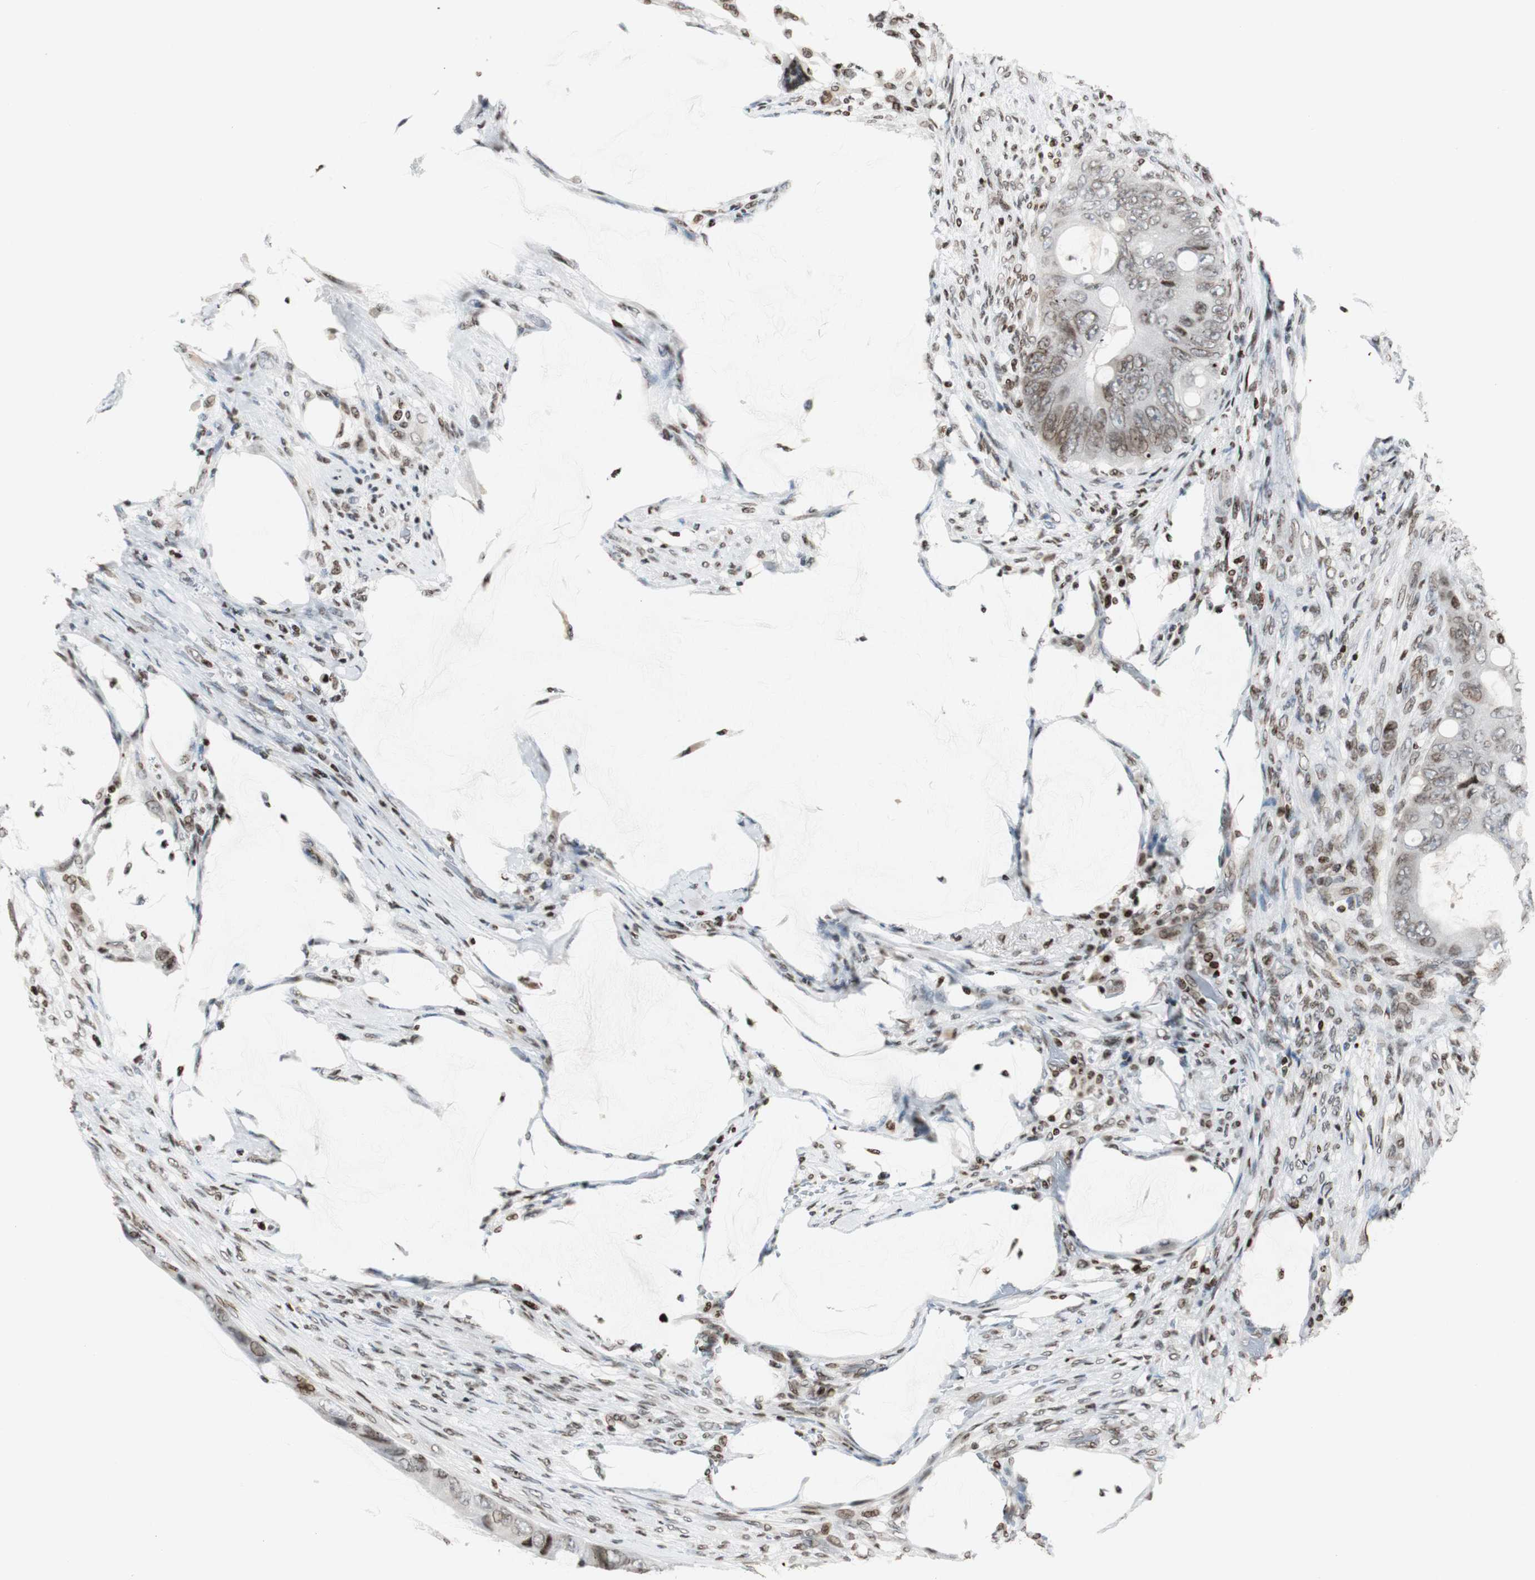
{"staining": {"intensity": "moderate", "quantity": ">75%", "location": "nuclear"}, "tissue": "colorectal cancer", "cell_type": "Tumor cells", "image_type": "cancer", "snomed": [{"axis": "morphology", "description": "Adenocarcinoma, NOS"}, {"axis": "topography", "description": "Rectum"}], "caption": "A medium amount of moderate nuclear expression is identified in approximately >75% of tumor cells in colorectal cancer (adenocarcinoma) tissue.", "gene": "PAXIP1", "patient": {"sex": "female", "age": 77}}